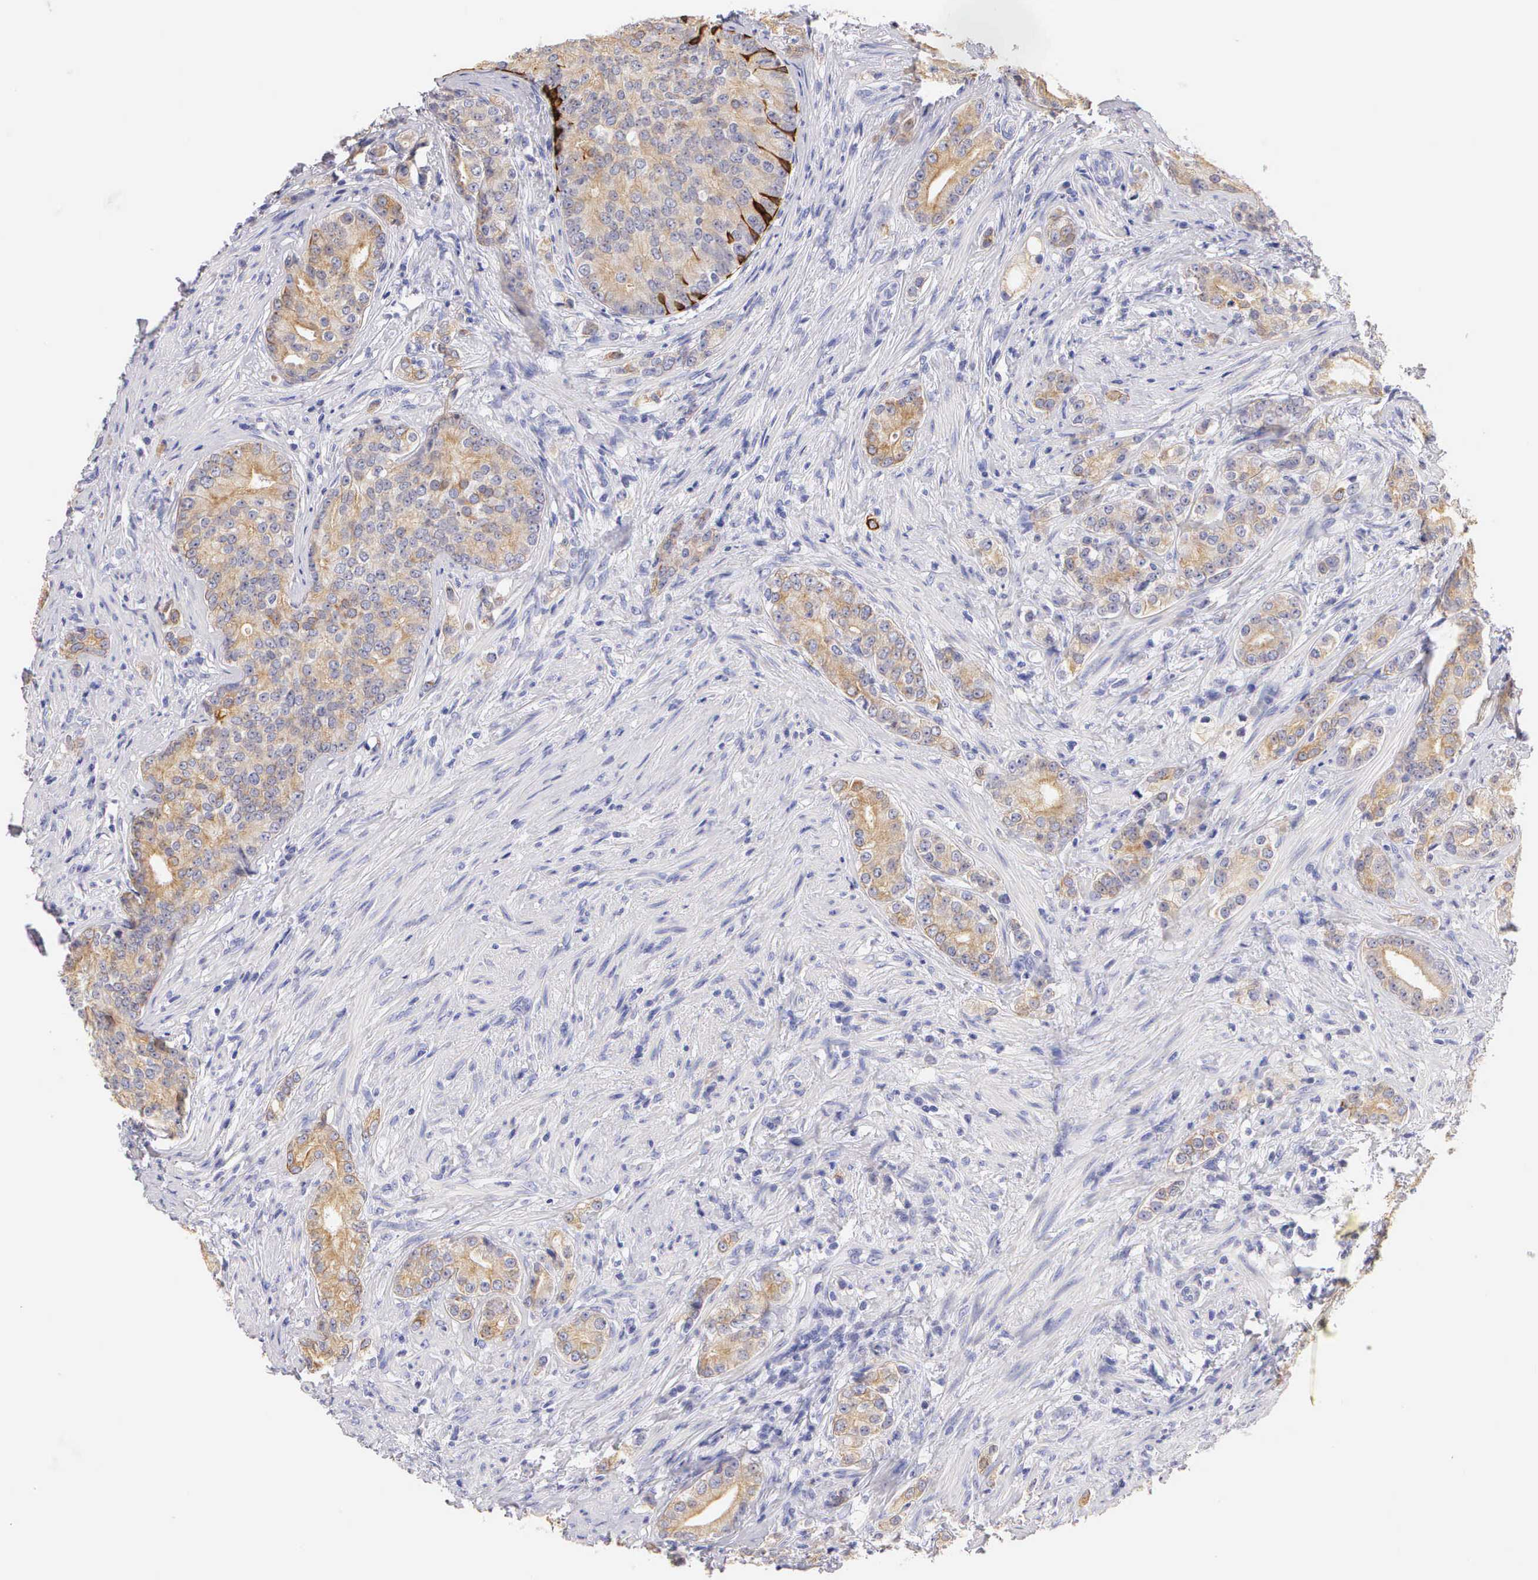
{"staining": {"intensity": "weak", "quantity": ">75%", "location": "cytoplasmic/membranous"}, "tissue": "prostate cancer", "cell_type": "Tumor cells", "image_type": "cancer", "snomed": [{"axis": "morphology", "description": "Adenocarcinoma, Medium grade"}, {"axis": "topography", "description": "Prostate"}], "caption": "Prostate cancer stained for a protein (brown) reveals weak cytoplasmic/membranous positive expression in approximately >75% of tumor cells.", "gene": "KRT17", "patient": {"sex": "male", "age": 59}}